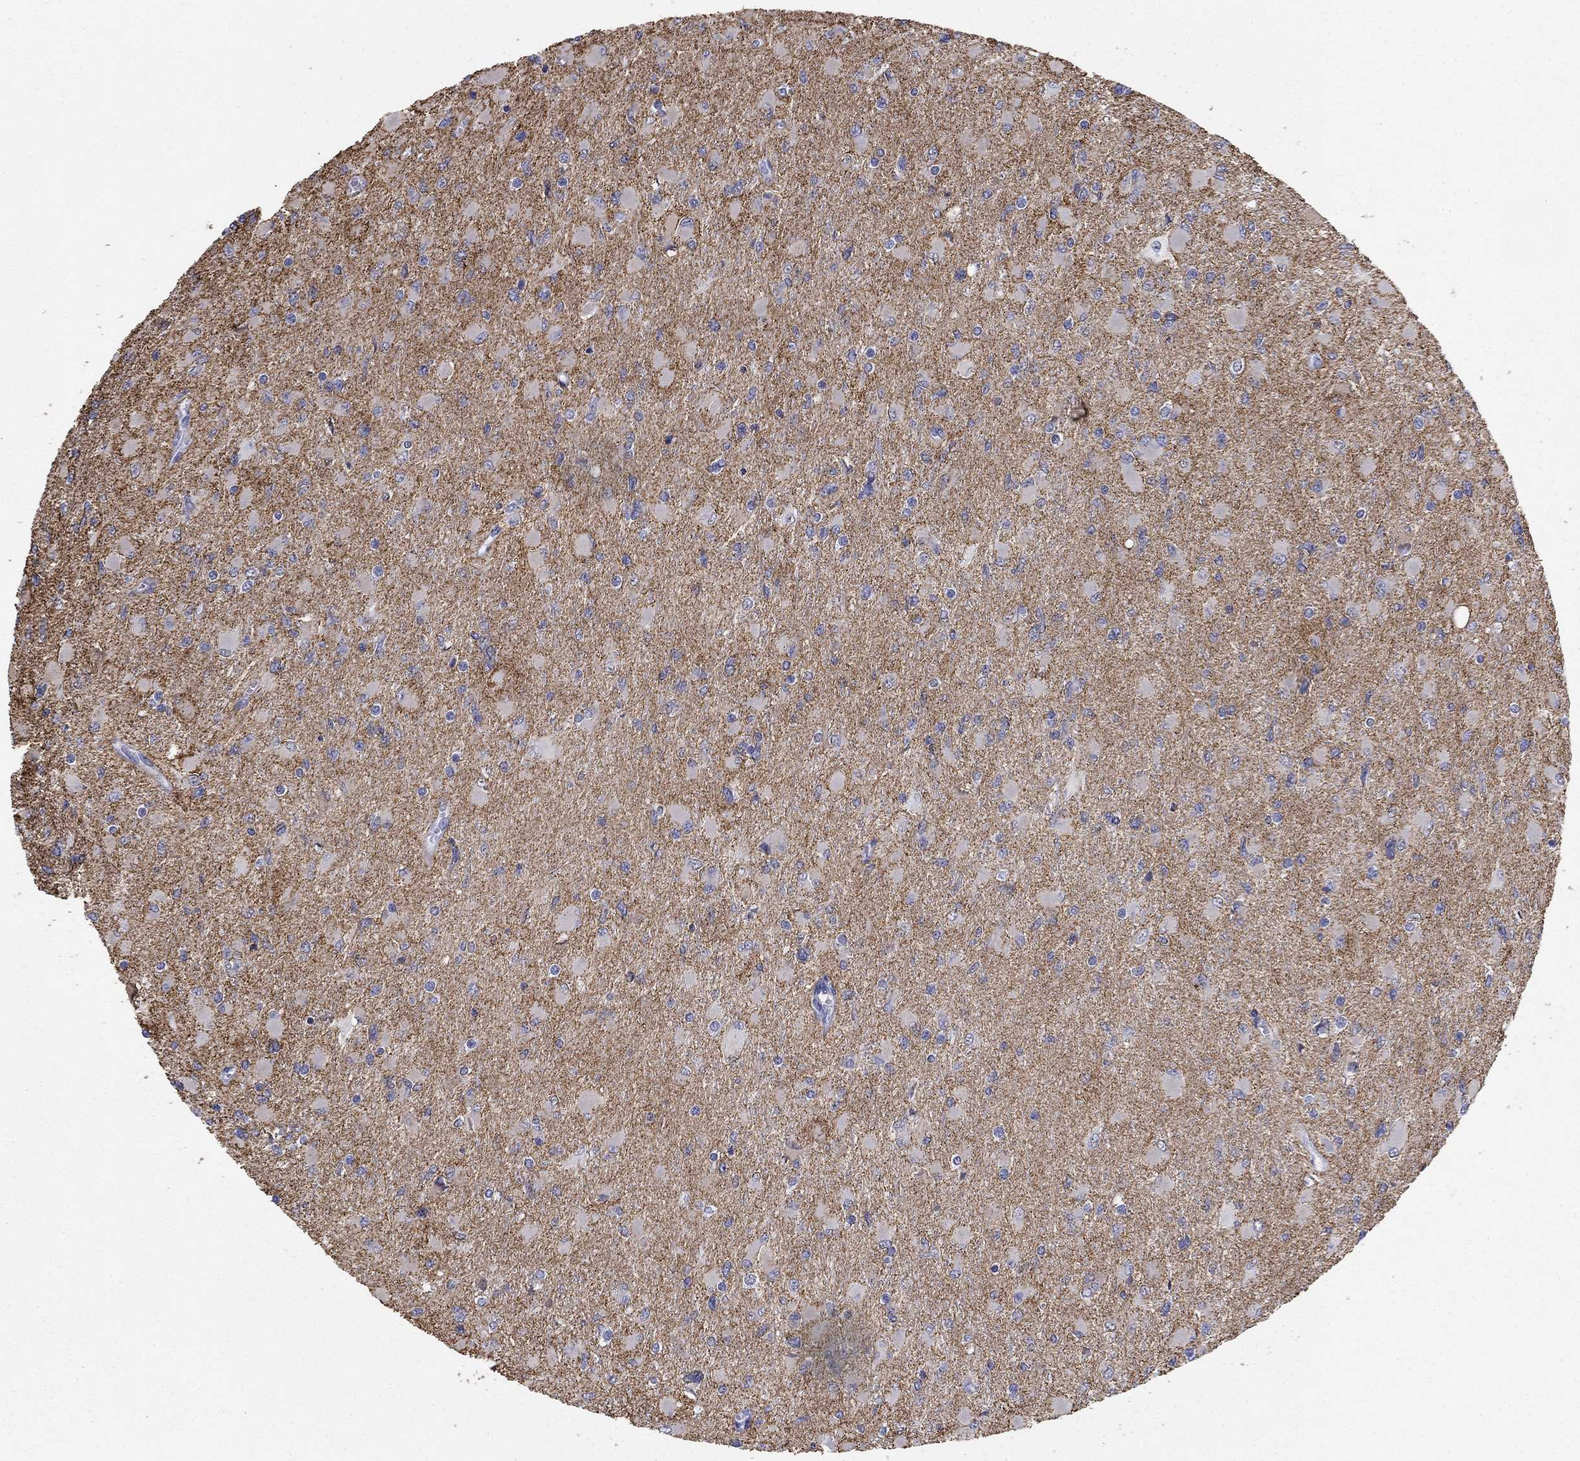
{"staining": {"intensity": "strong", "quantity": ">75%", "location": "cytoplasmic/membranous"}, "tissue": "glioma", "cell_type": "Tumor cells", "image_type": "cancer", "snomed": [{"axis": "morphology", "description": "Glioma, malignant, High grade"}, {"axis": "topography", "description": "Cerebral cortex"}], "caption": "Immunohistochemical staining of glioma demonstrates high levels of strong cytoplasmic/membranous protein expression in approximately >75% of tumor cells.", "gene": "SEPTIN3", "patient": {"sex": "female", "age": 36}}